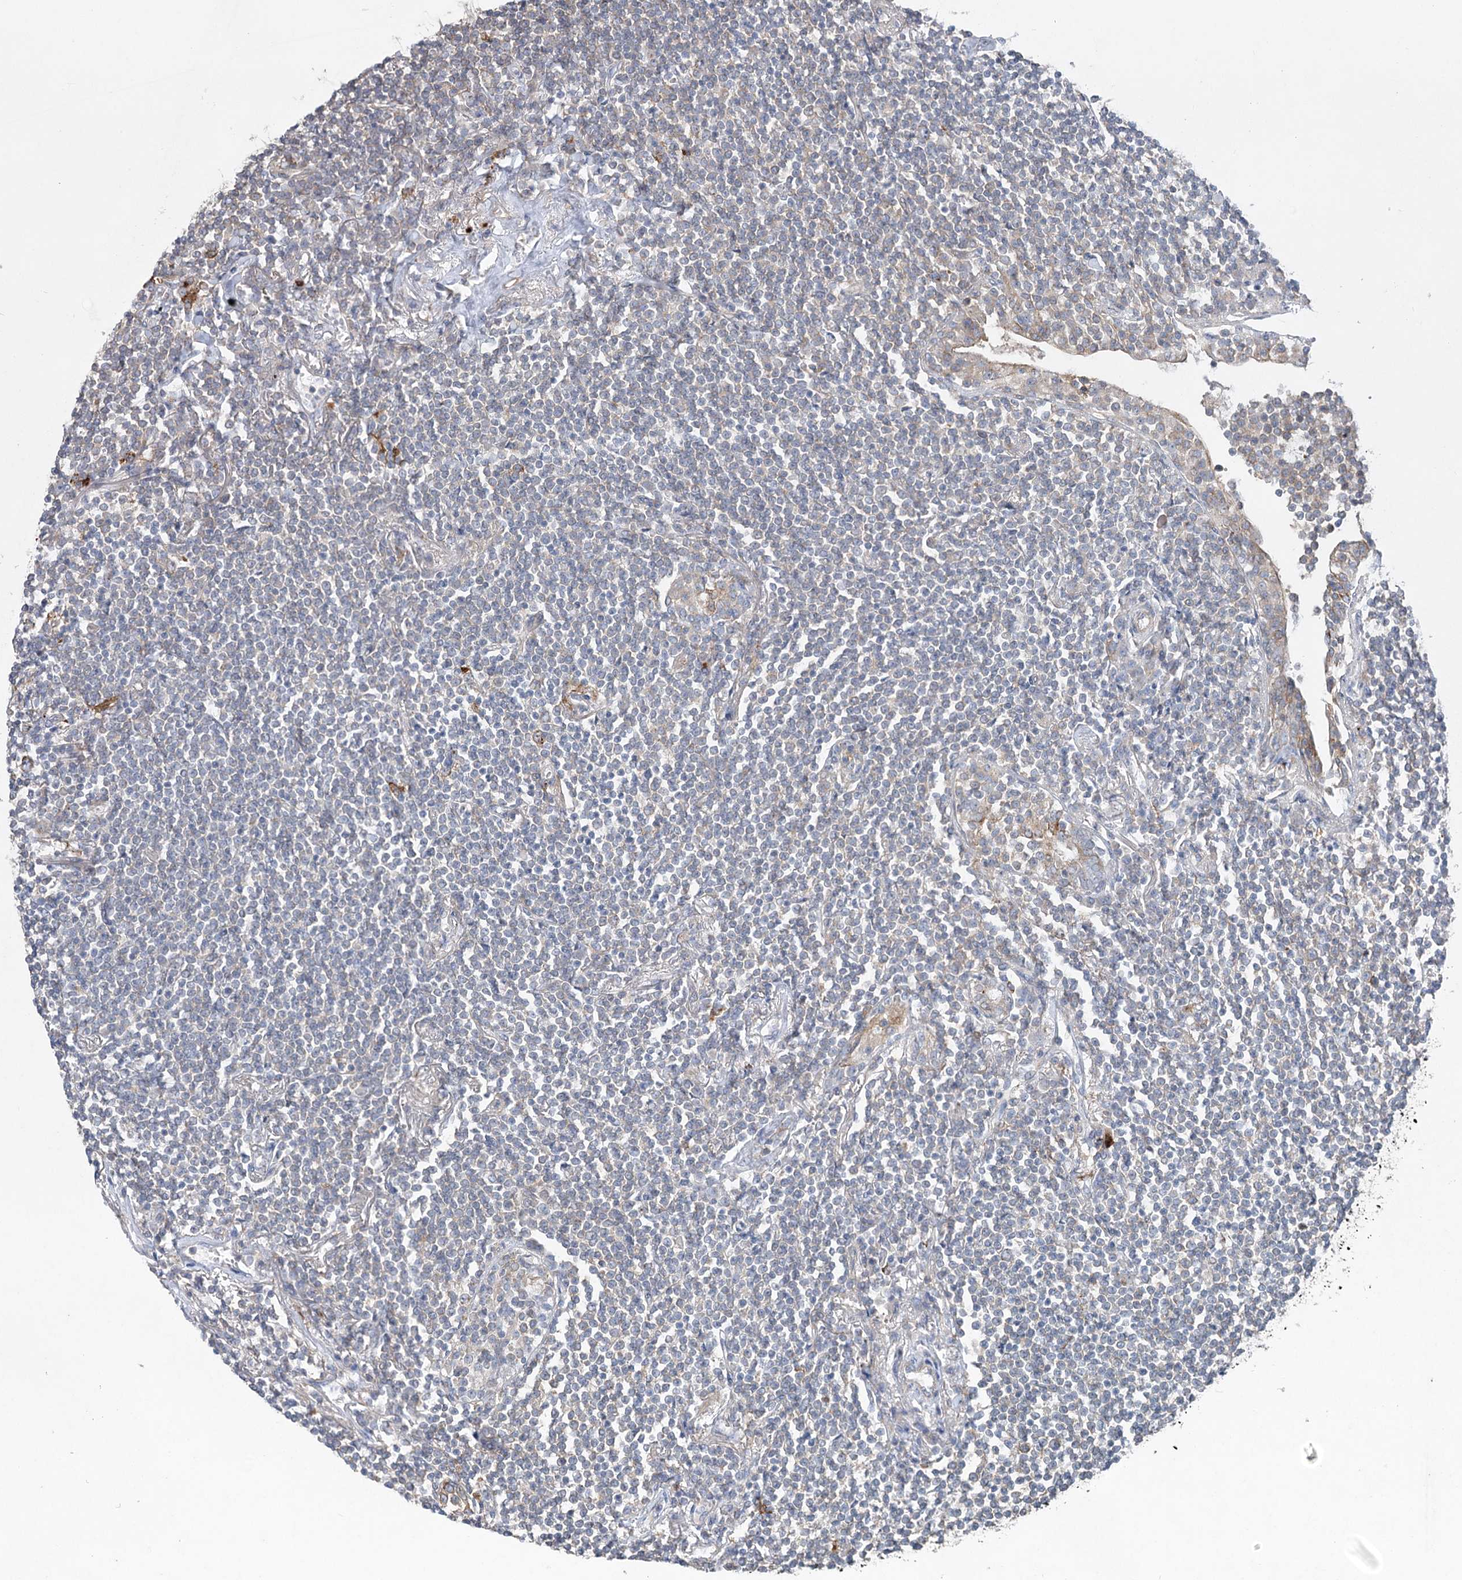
{"staining": {"intensity": "negative", "quantity": "none", "location": "none"}, "tissue": "lymphoma", "cell_type": "Tumor cells", "image_type": "cancer", "snomed": [{"axis": "morphology", "description": "Malignant lymphoma, non-Hodgkin's type, Low grade"}, {"axis": "topography", "description": "Lung"}], "caption": "Protein analysis of low-grade malignant lymphoma, non-Hodgkin's type shows no significant positivity in tumor cells.", "gene": "SCN11A", "patient": {"sex": "female", "age": 71}}